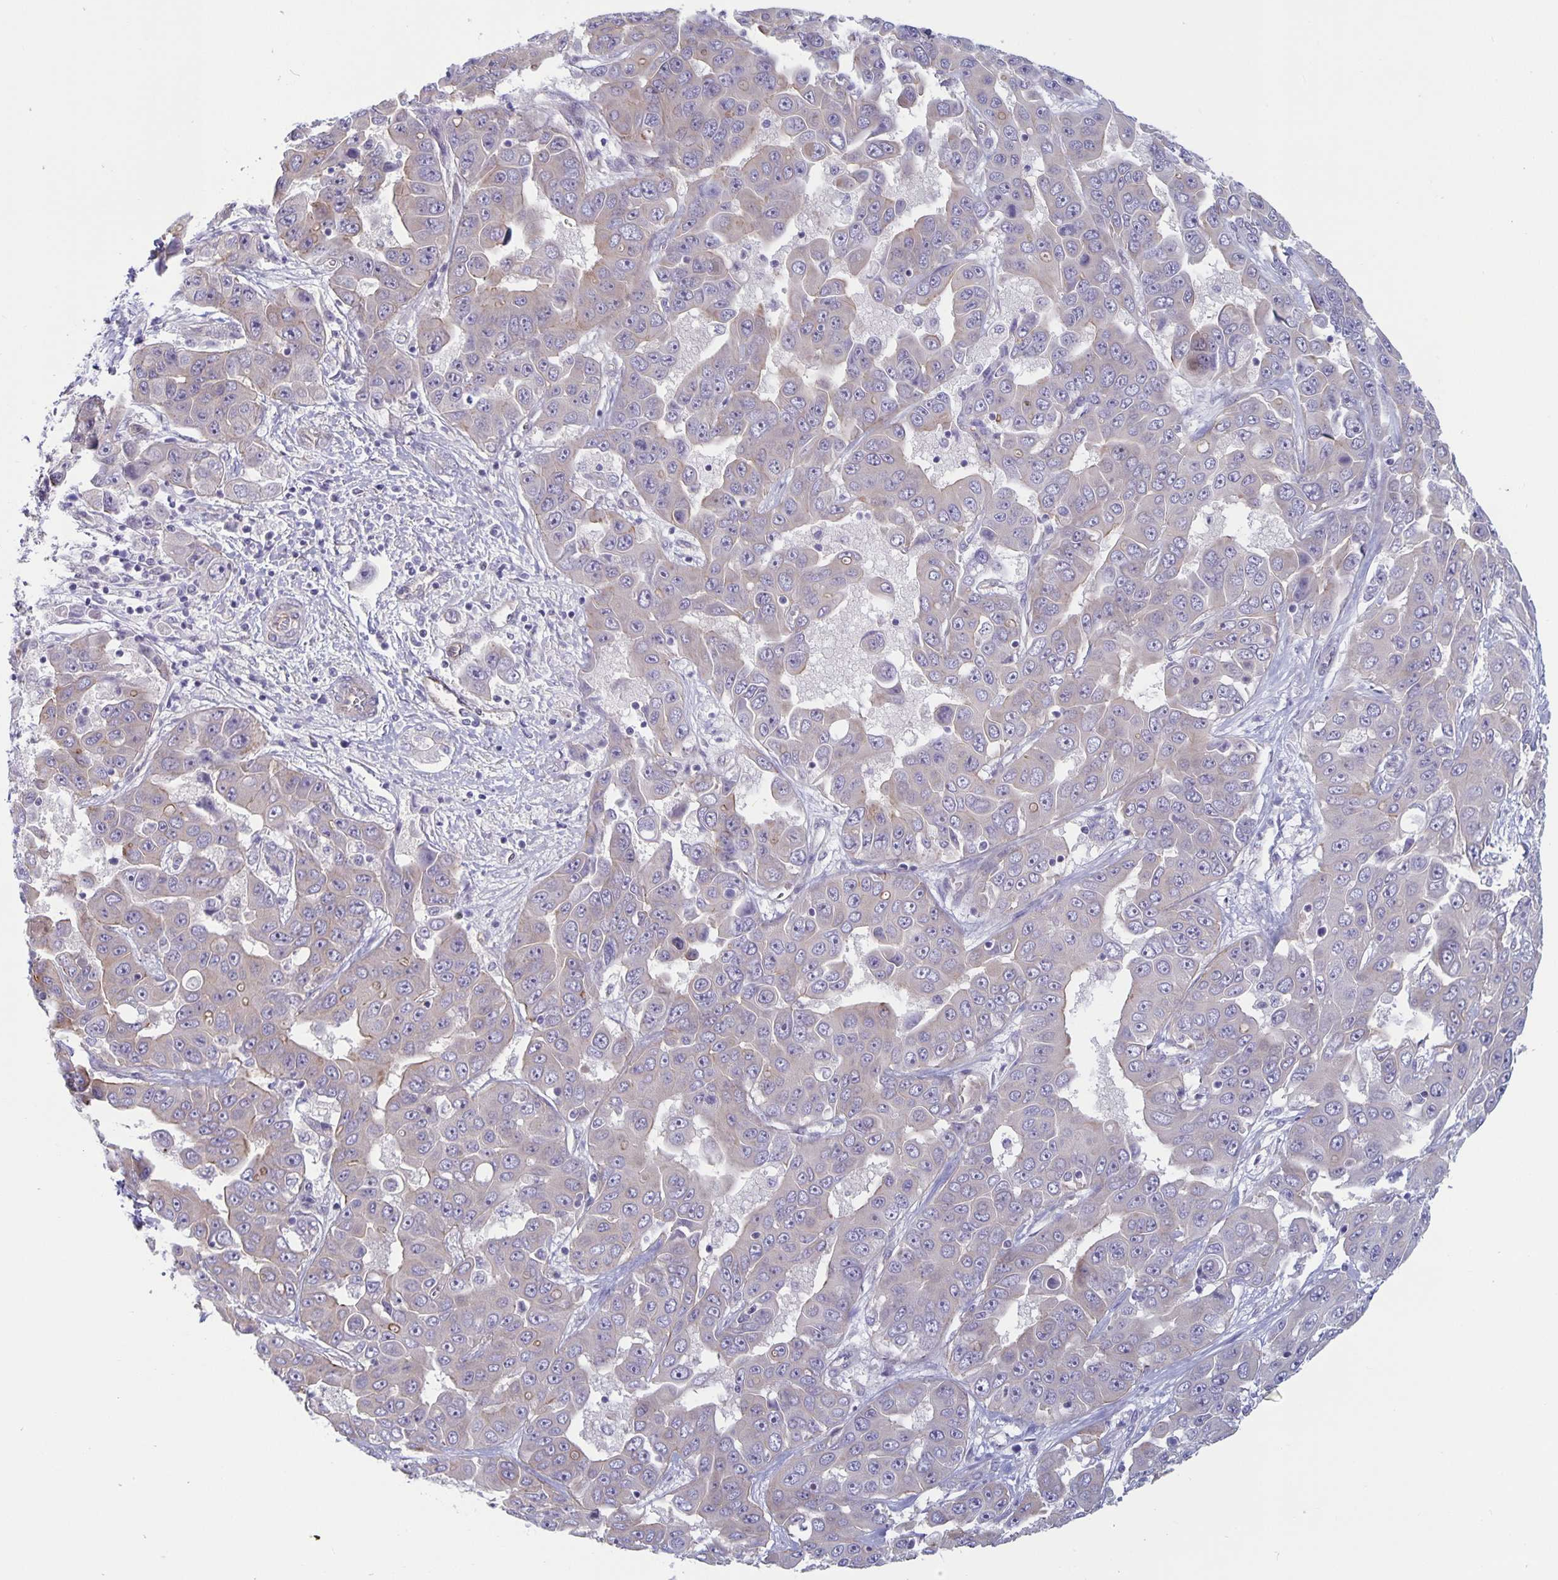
{"staining": {"intensity": "negative", "quantity": "none", "location": "none"}, "tissue": "liver cancer", "cell_type": "Tumor cells", "image_type": "cancer", "snomed": [{"axis": "morphology", "description": "Cholangiocarcinoma"}, {"axis": "topography", "description": "Liver"}], "caption": "Immunohistochemistry (IHC) histopathology image of human cholangiocarcinoma (liver) stained for a protein (brown), which shows no positivity in tumor cells.", "gene": "PLCB3", "patient": {"sex": "female", "age": 52}}